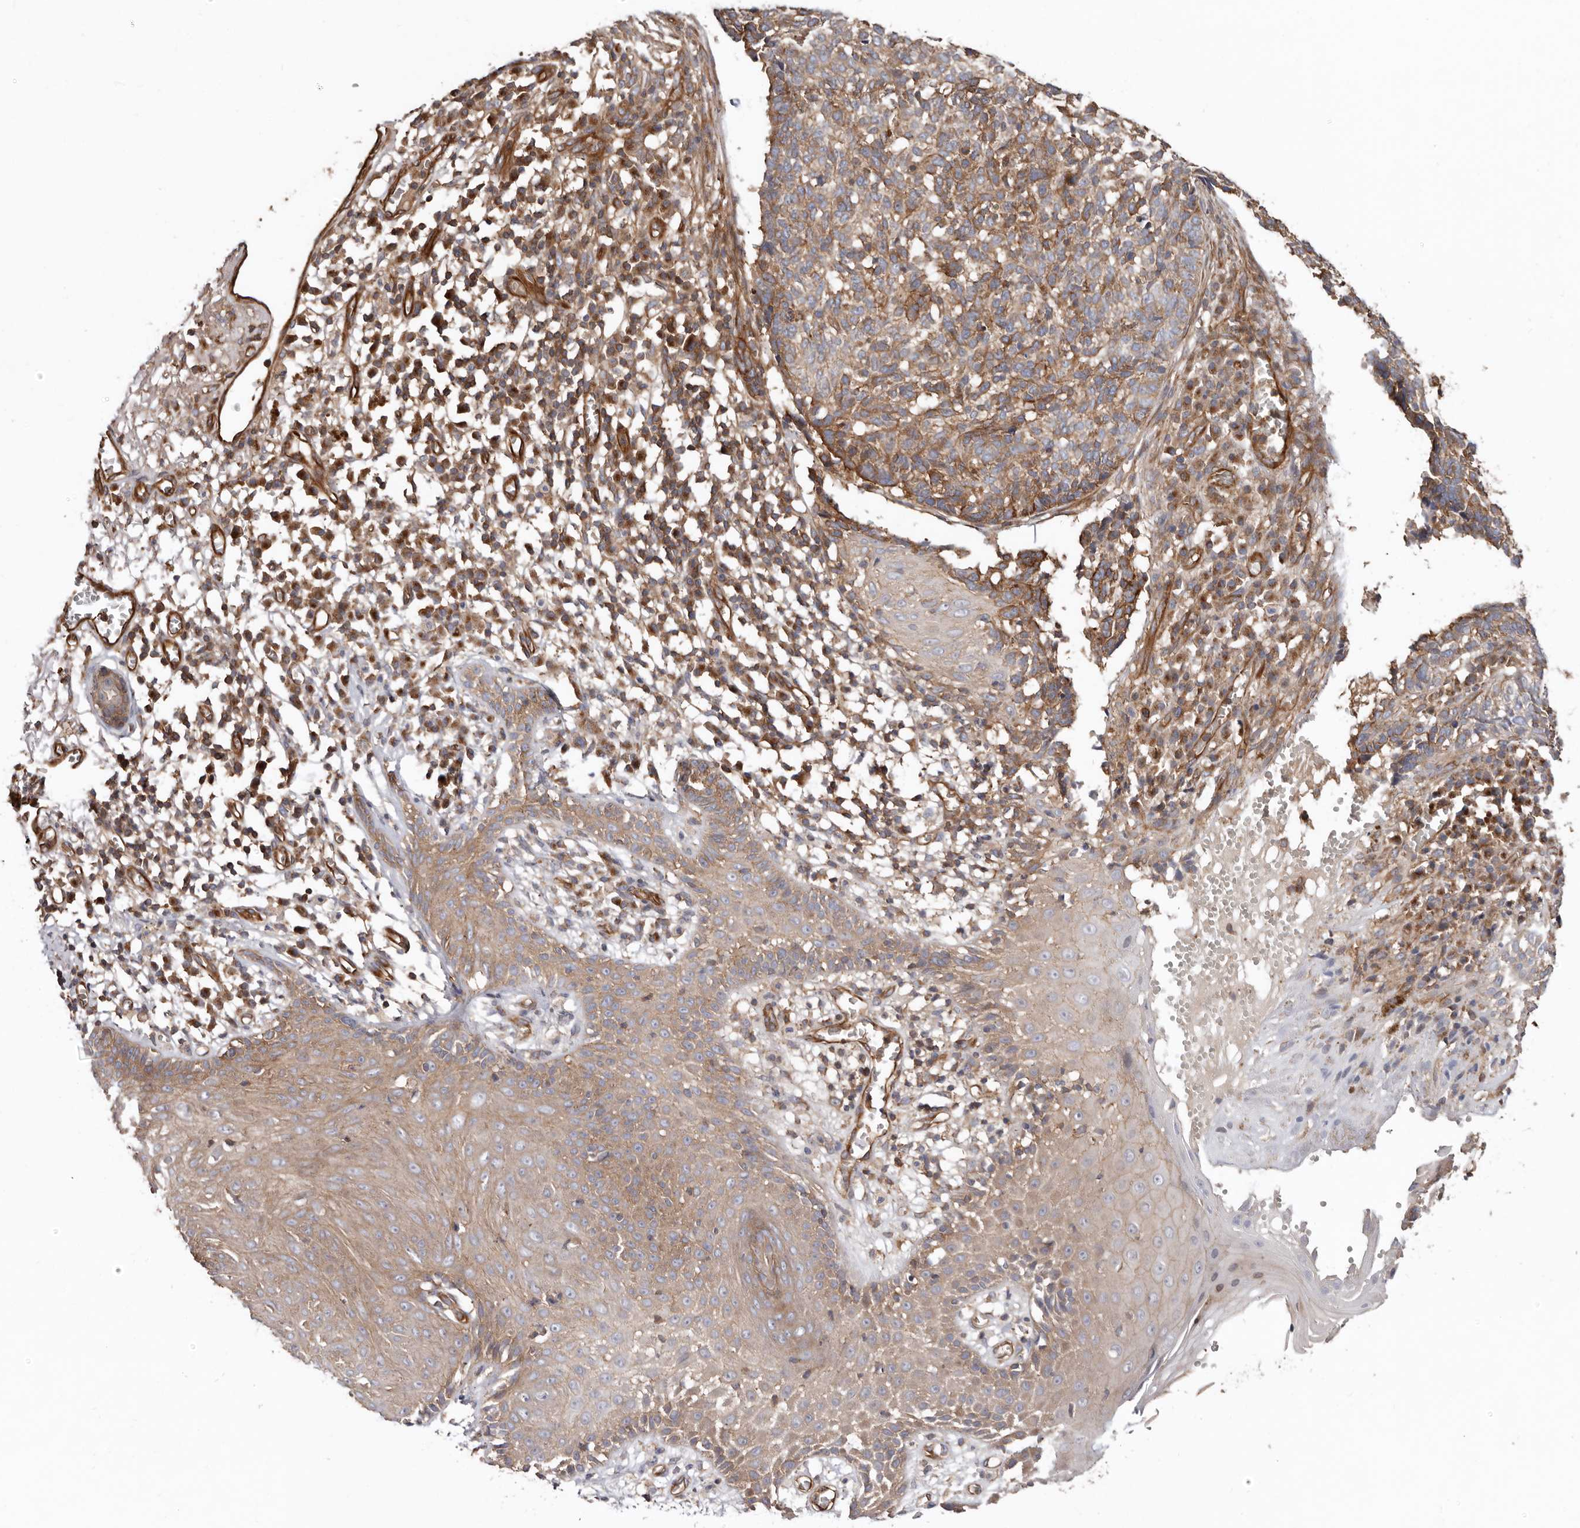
{"staining": {"intensity": "moderate", "quantity": ">75%", "location": "cytoplasmic/membranous"}, "tissue": "skin cancer", "cell_type": "Tumor cells", "image_type": "cancer", "snomed": [{"axis": "morphology", "description": "Basal cell carcinoma"}, {"axis": "topography", "description": "Skin"}], "caption": "Immunohistochemical staining of human basal cell carcinoma (skin) reveals medium levels of moderate cytoplasmic/membranous expression in about >75% of tumor cells.", "gene": "TMC7", "patient": {"sex": "male", "age": 85}}